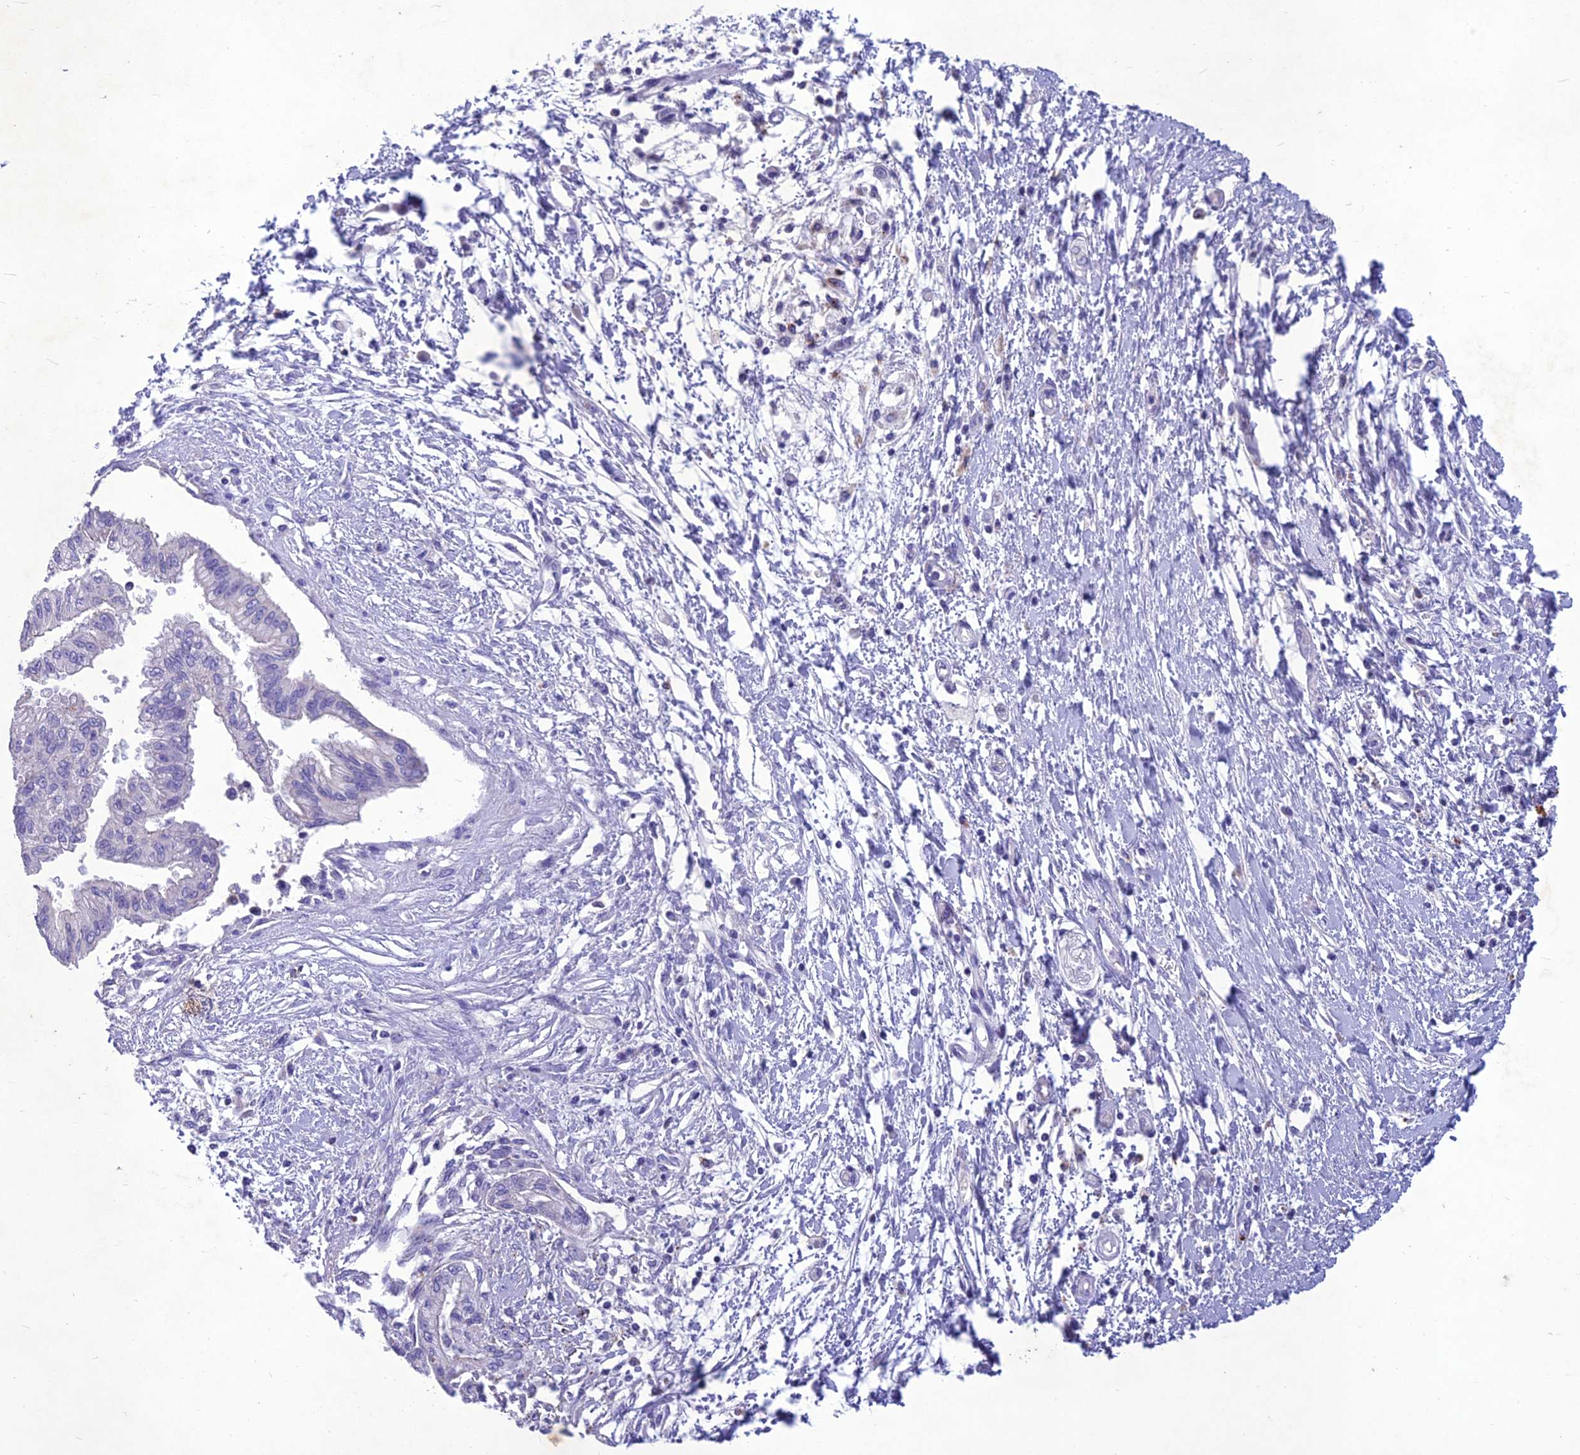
{"staining": {"intensity": "negative", "quantity": "none", "location": "none"}, "tissue": "pancreatic cancer", "cell_type": "Tumor cells", "image_type": "cancer", "snomed": [{"axis": "morphology", "description": "Adenocarcinoma, NOS"}, {"axis": "topography", "description": "Pancreas"}], "caption": "Photomicrograph shows no significant protein positivity in tumor cells of pancreatic cancer.", "gene": "IFT172", "patient": {"sex": "male", "age": 46}}